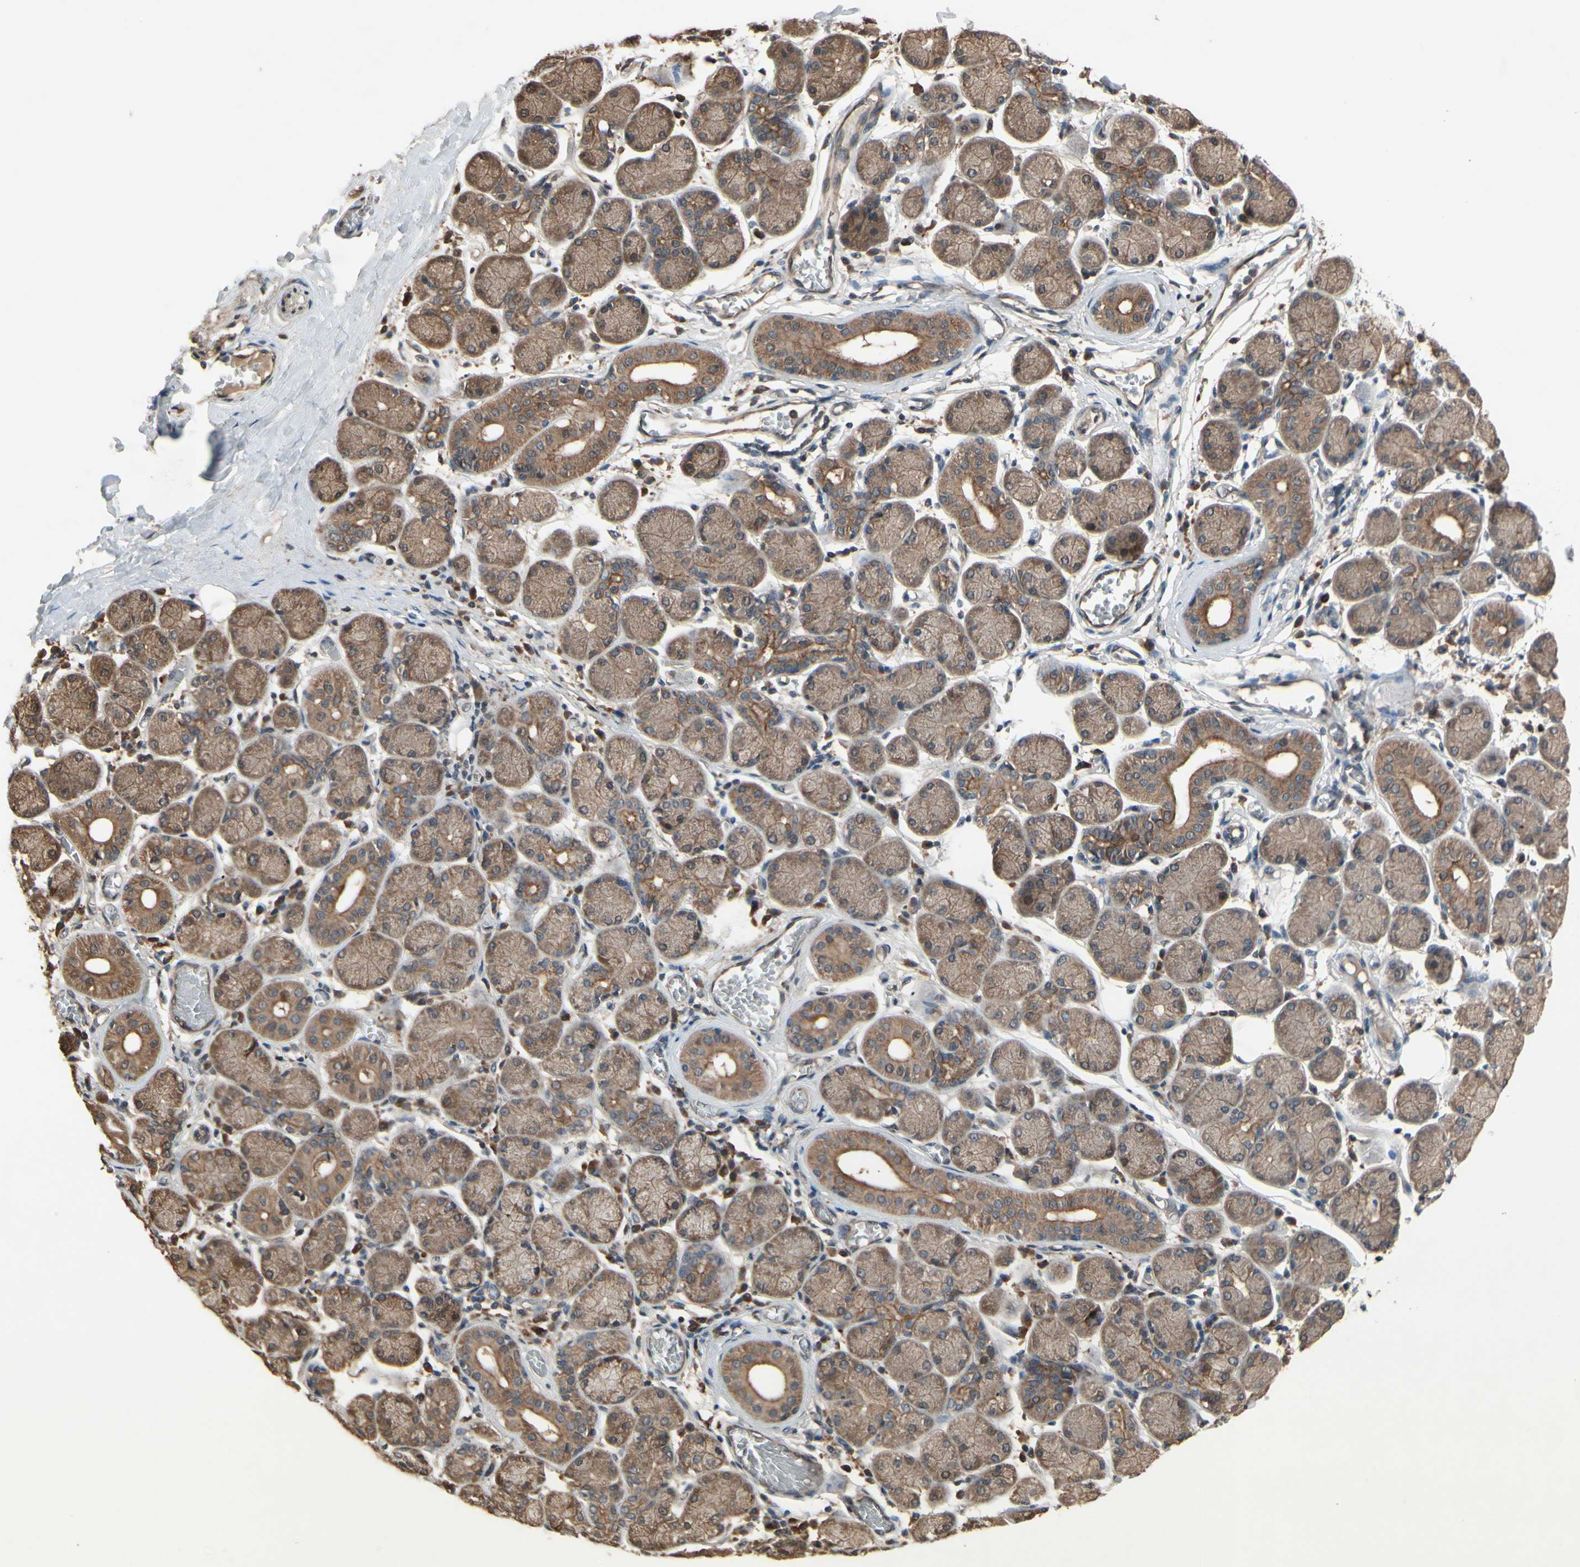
{"staining": {"intensity": "moderate", "quantity": ">75%", "location": "cytoplasmic/membranous,nuclear"}, "tissue": "salivary gland", "cell_type": "Glandular cells", "image_type": "normal", "snomed": [{"axis": "morphology", "description": "Normal tissue, NOS"}, {"axis": "topography", "description": "Salivary gland"}], "caption": "Immunohistochemical staining of unremarkable human salivary gland exhibits medium levels of moderate cytoplasmic/membranous,nuclear staining in approximately >75% of glandular cells. (Stains: DAB in brown, nuclei in blue, Microscopy: brightfield microscopy at high magnification).", "gene": "PNPLA7", "patient": {"sex": "female", "age": 24}}